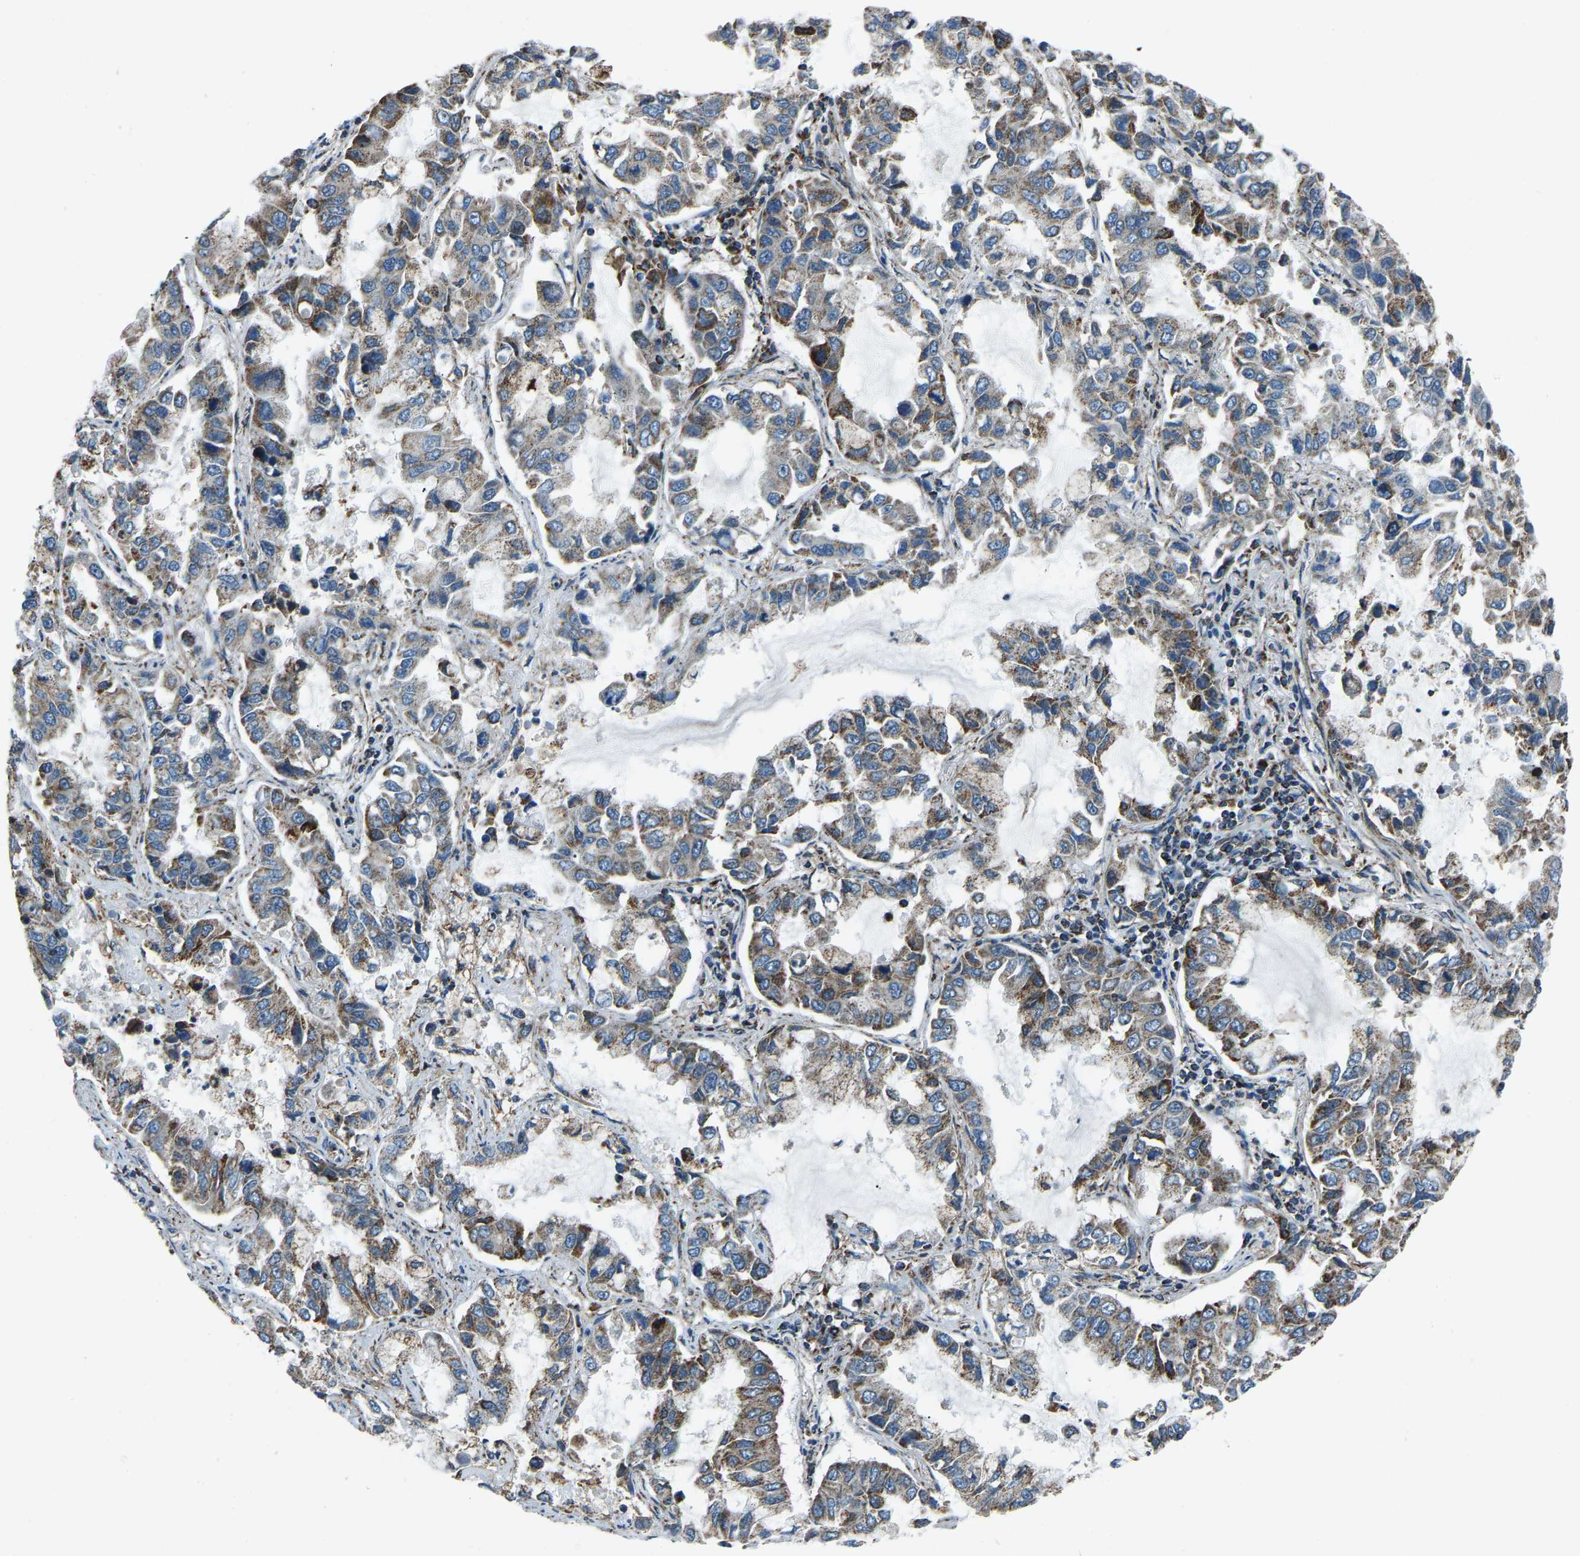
{"staining": {"intensity": "moderate", "quantity": "25%-75%", "location": "cytoplasmic/membranous"}, "tissue": "lung cancer", "cell_type": "Tumor cells", "image_type": "cancer", "snomed": [{"axis": "morphology", "description": "Adenocarcinoma, NOS"}, {"axis": "topography", "description": "Lung"}], "caption": "IHC of human lung cancer reveals medium levels of moderate cytoplasmic/membranous positivity in approximately 25%-75% of tumor cells.", "gene": "RBM33", "patient": {"sex": "male", "age": 64}}